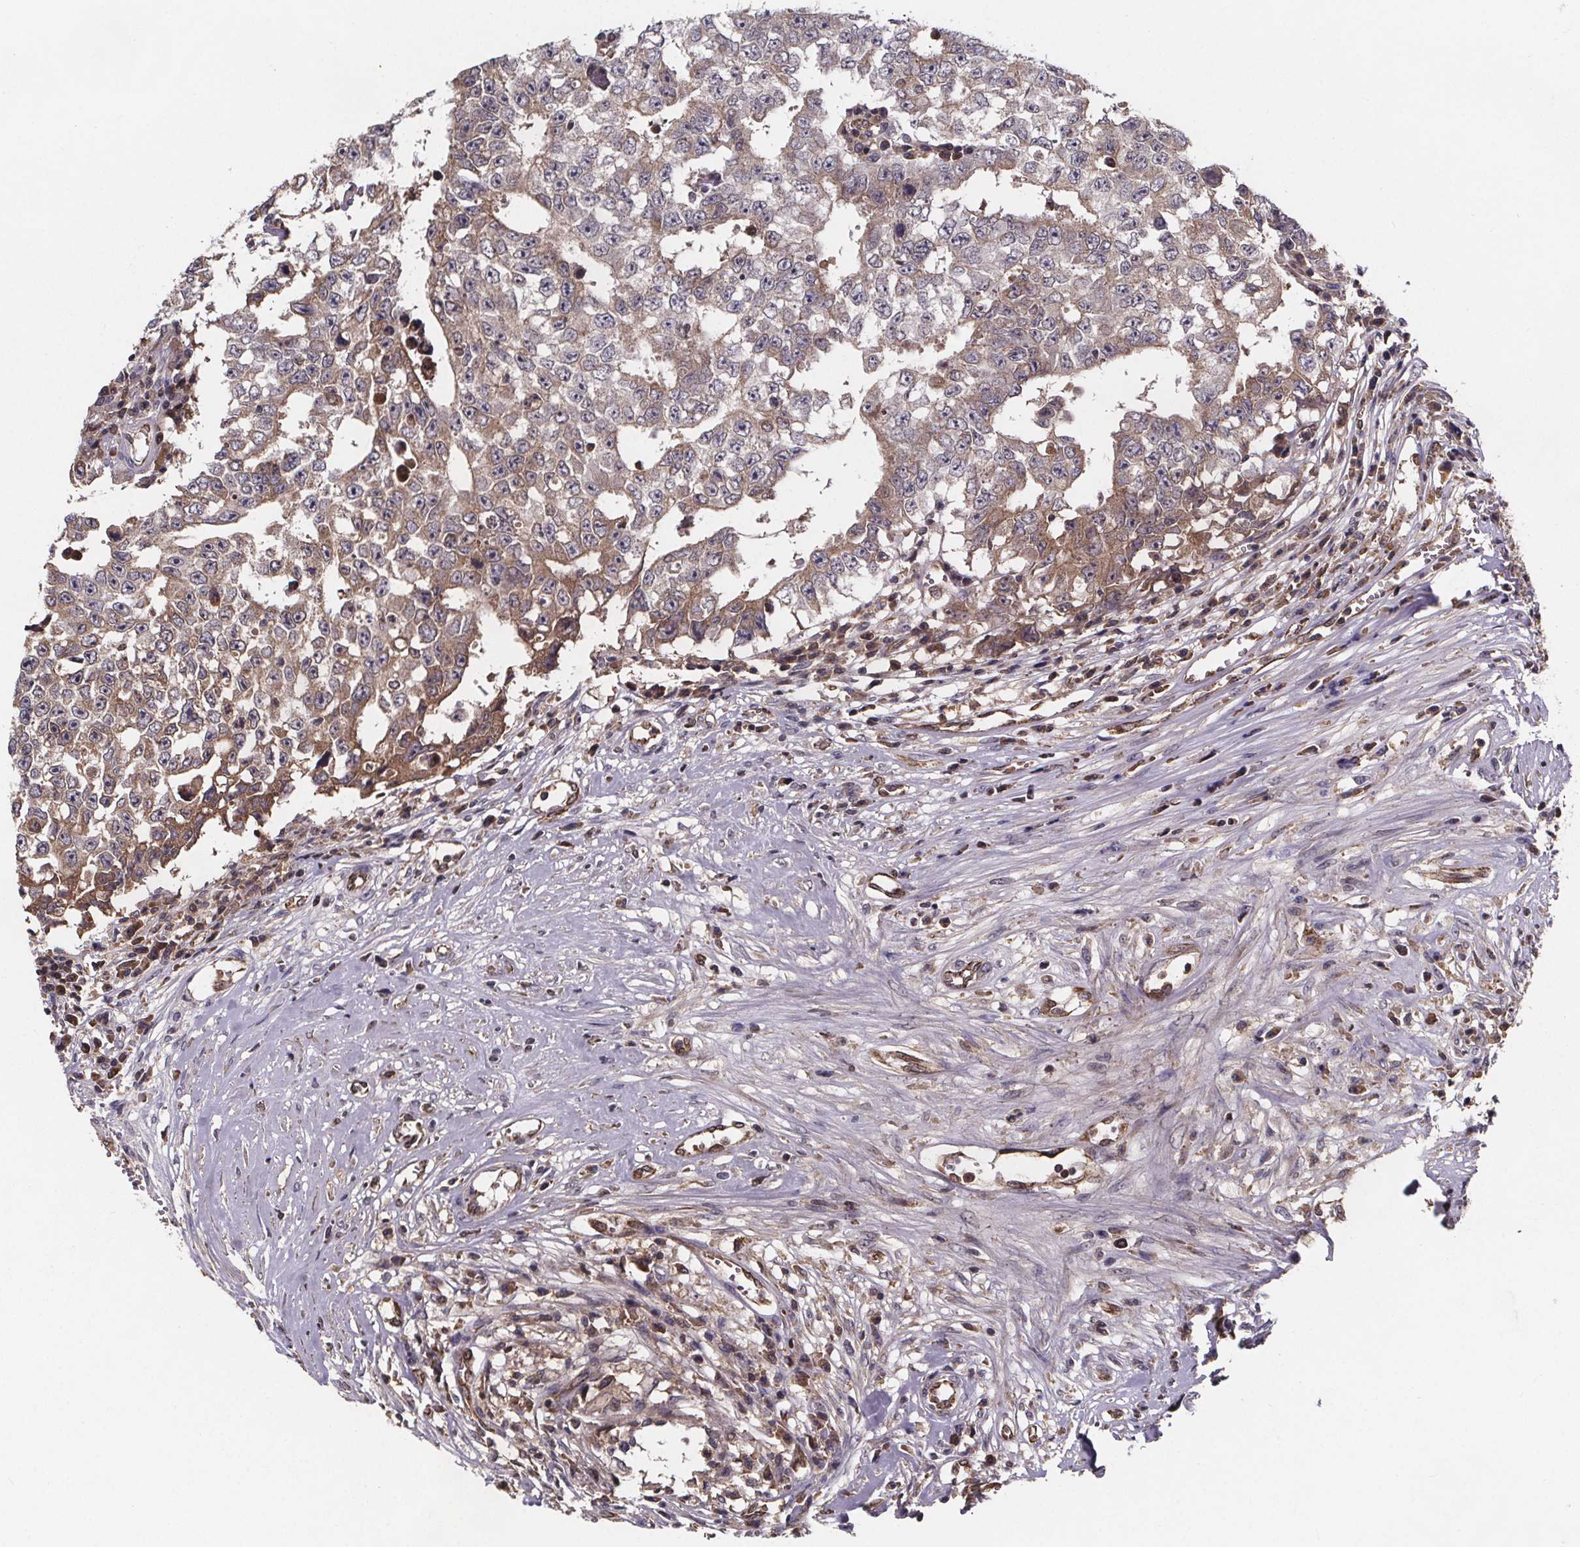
{"staining": {"intensity": "moderate", "quantity": "25%-75%", "location": "cytoplasmic/membranous"}, "tissue": "testis cancer", "cell_type": "Tumor cells", "image_type": "cancer", "snomed": [{"axis": "morphology", "description": "Carcinoma, Embryonal, NOS"}, {"axis": "topography", "description": "Testis"}], "caption": "There is medium levels of moderate cytoplasmic/membranous positivity in tumor cells of testis embryonal carcinoma, as demonstrated by immunohistochemical staining (brown color).", "gene": "FASTKD3", "patient": {"sex": "male", "age": 36}}